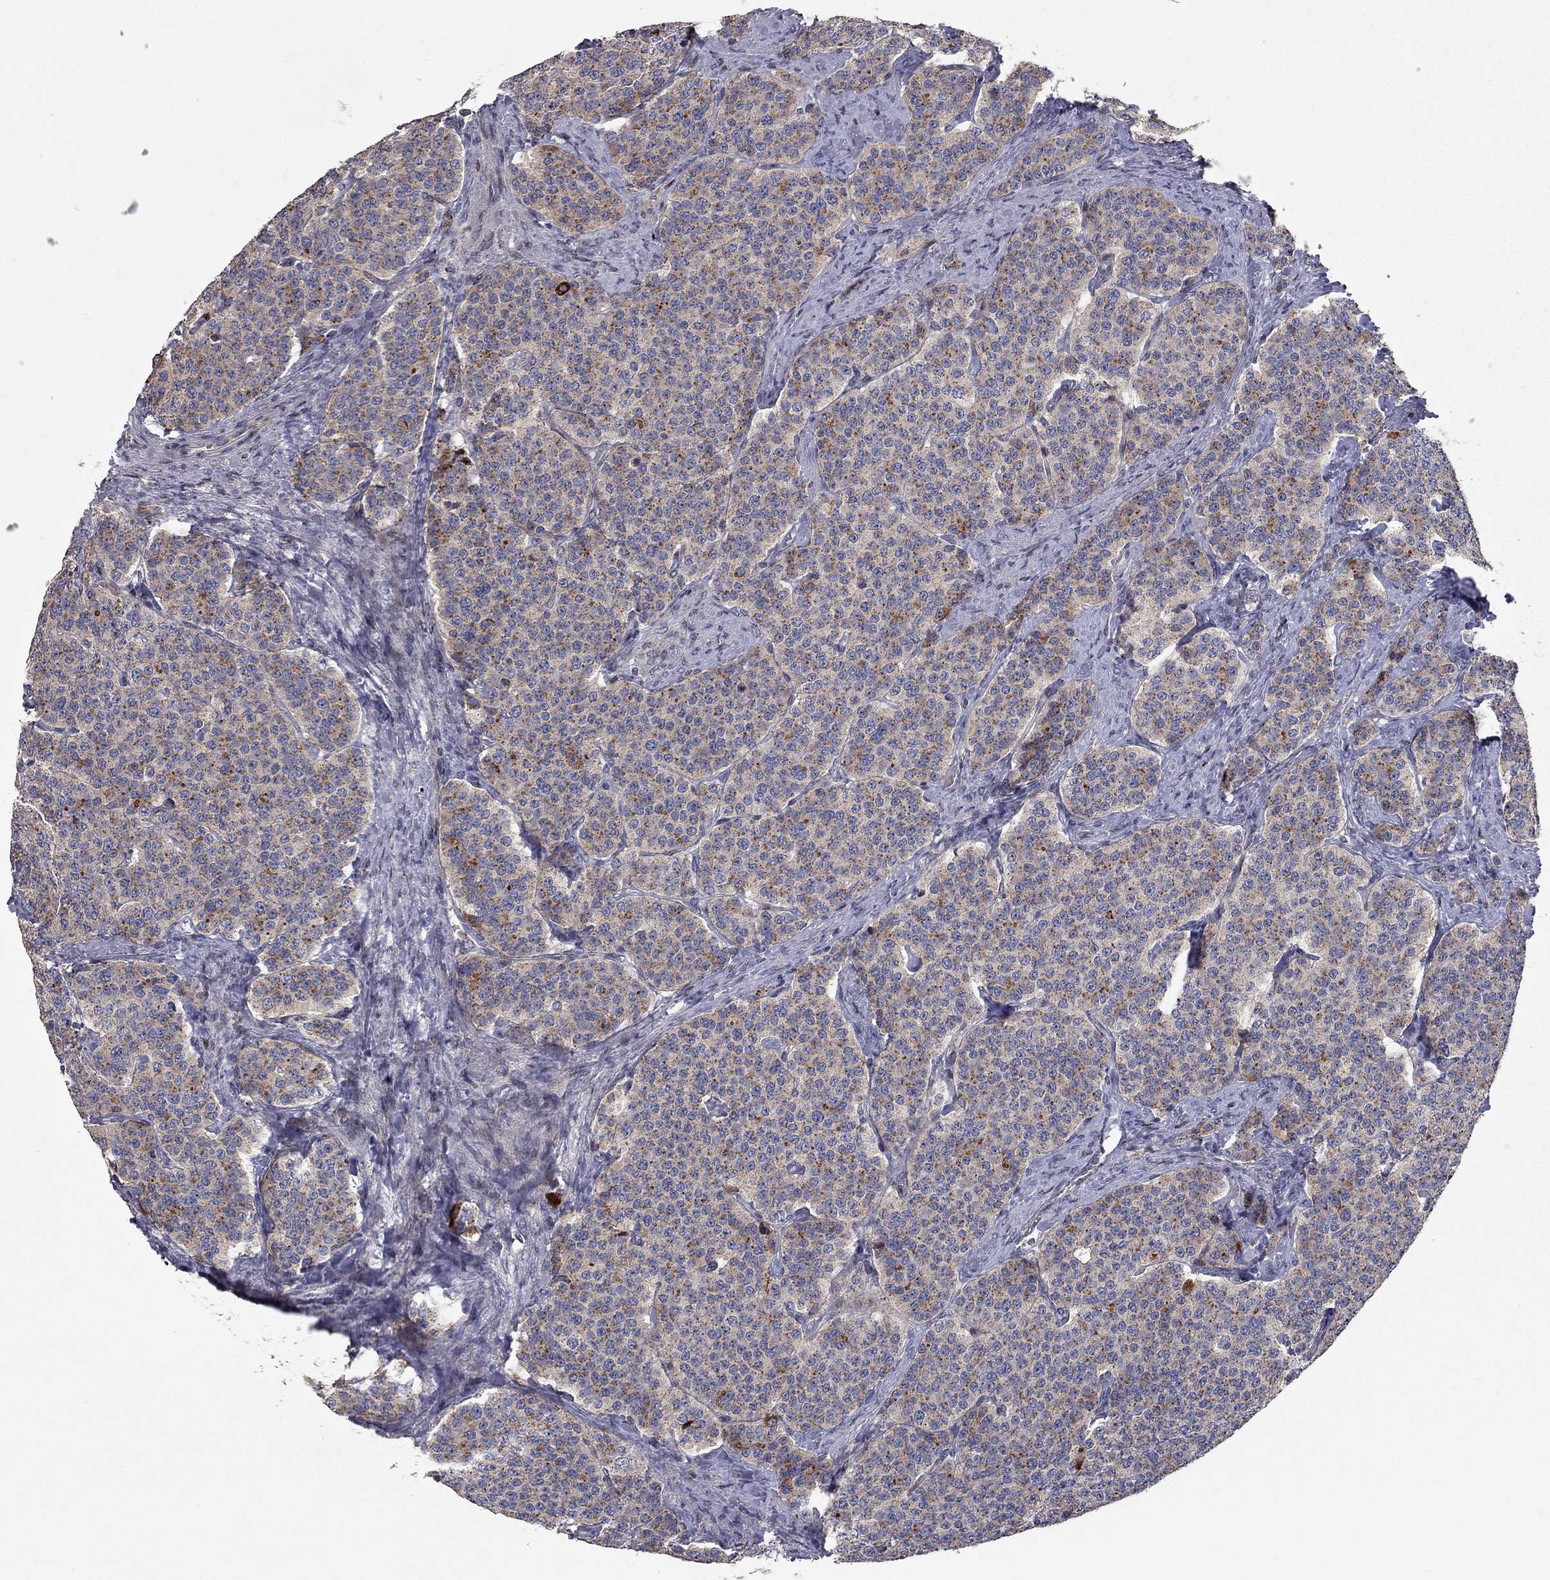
{"staining": {"intensity": "strong", "quantity": "25%-75%", "location": "cytoplasmic/membranous"}, "tissue": "carcinoid", "cell_type": "Tumor cells", "image_type": "cancer", "snomed": [{"axis": "morphology", "description": "Carcinoid, malignant, NOS"}, {"axis": "topography", "description": "Small intestine"}], "caption": "Immunohistochemistry (IHC) of human carcinoid exhibits high levels of strong cytoplasmic/membranous expression in about 25%-75% of tumor cells.", "gene": "ERN2", "patient": {"sex": "female", "age": 58}}